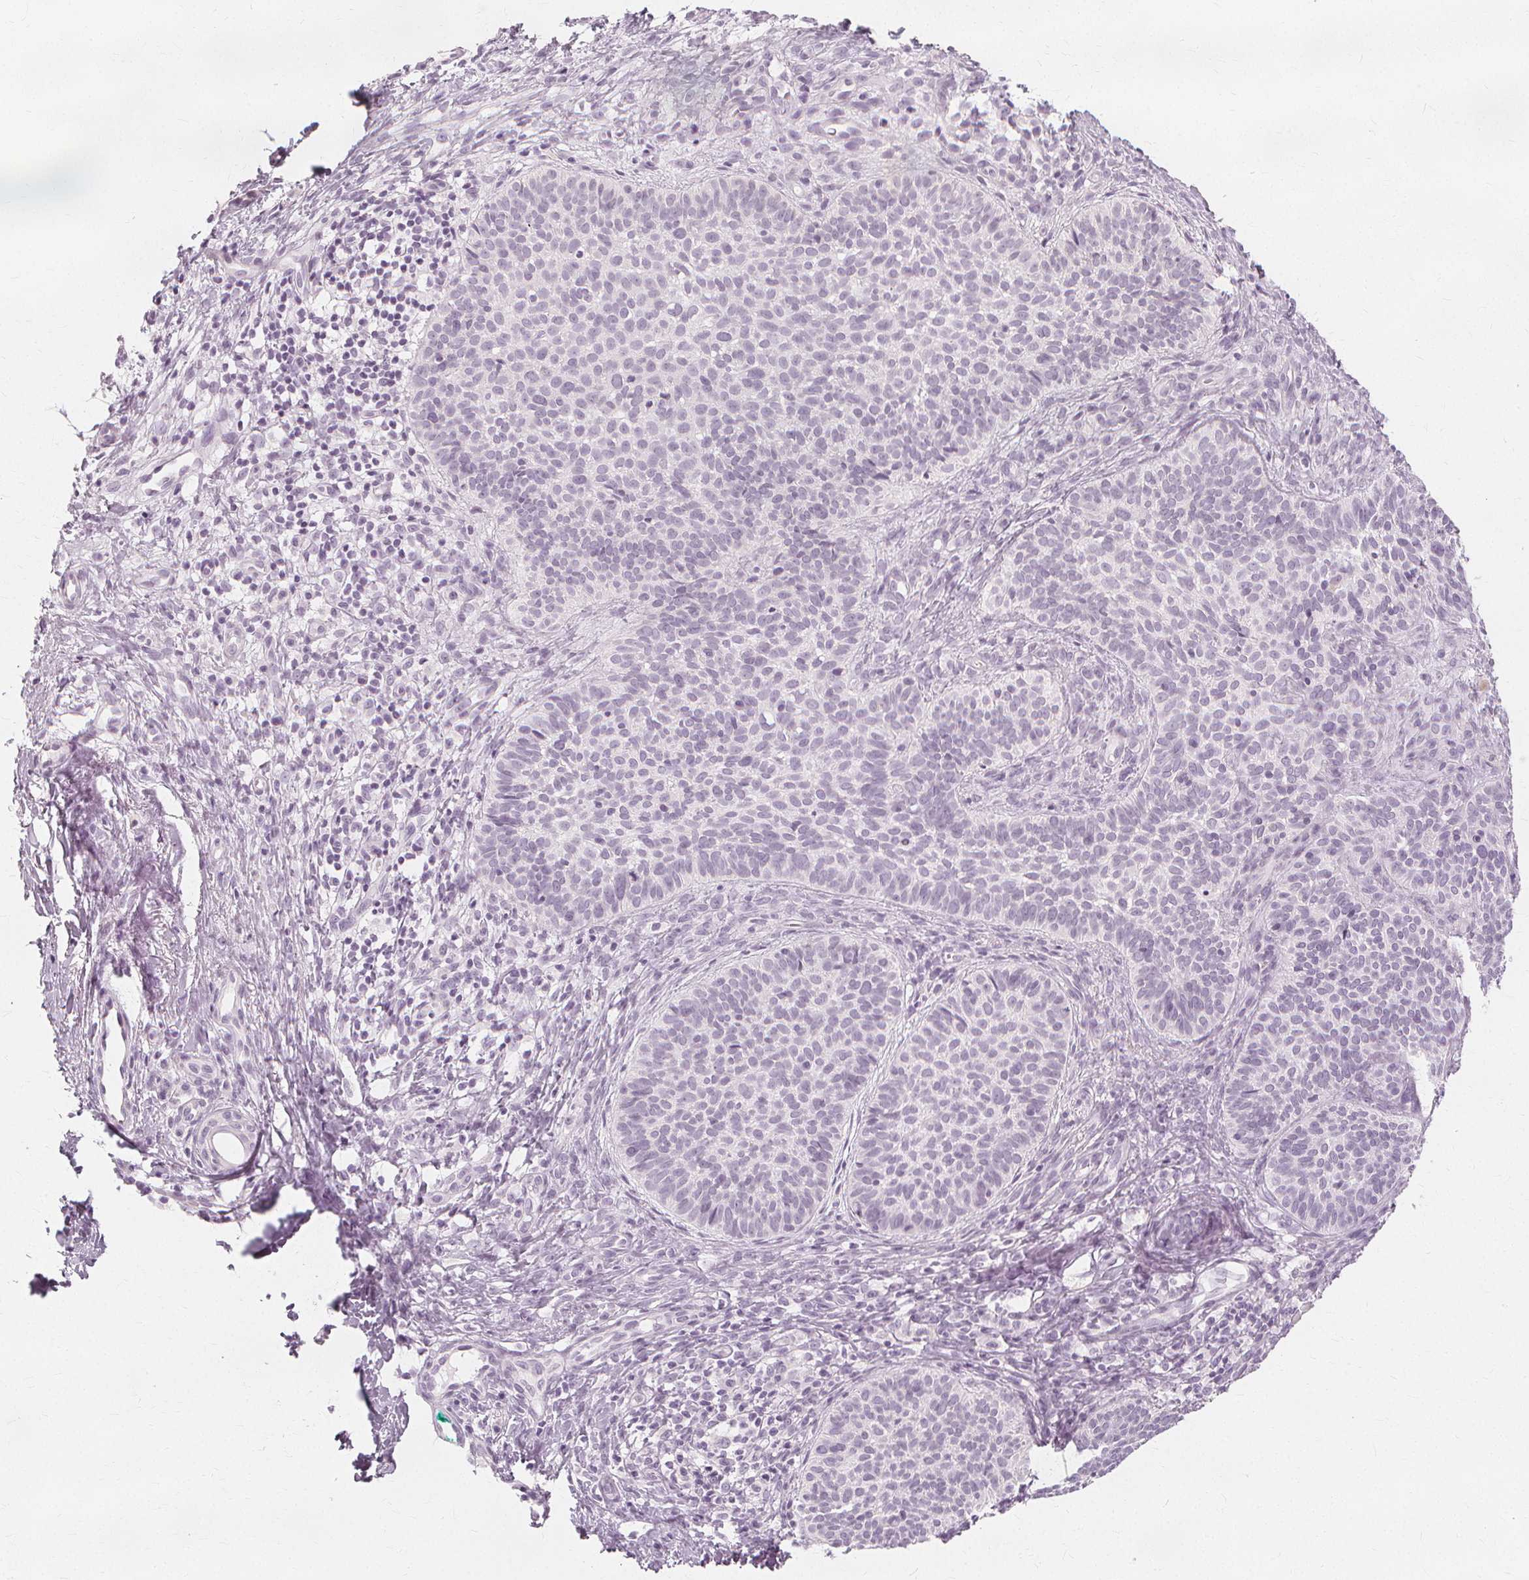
{"staining": {"intensity": "negative", "quantity": "none", "location": "none"}, "tissue": "skin cancer", "cell_type": "Tumor cells", "image_type": "cancer", "snomed": [{"axis": "morphology", "description": "Basal cell carcinoma"}, {"axis": "topography", "description": "Skin"}], "caption": "The immunohistochemistry (IHC) micrograph has no significant staining in tumor cells of skin cancer tissue.", "gene": "NXPE1", "patient": {"sex": "male", "age": 57}}